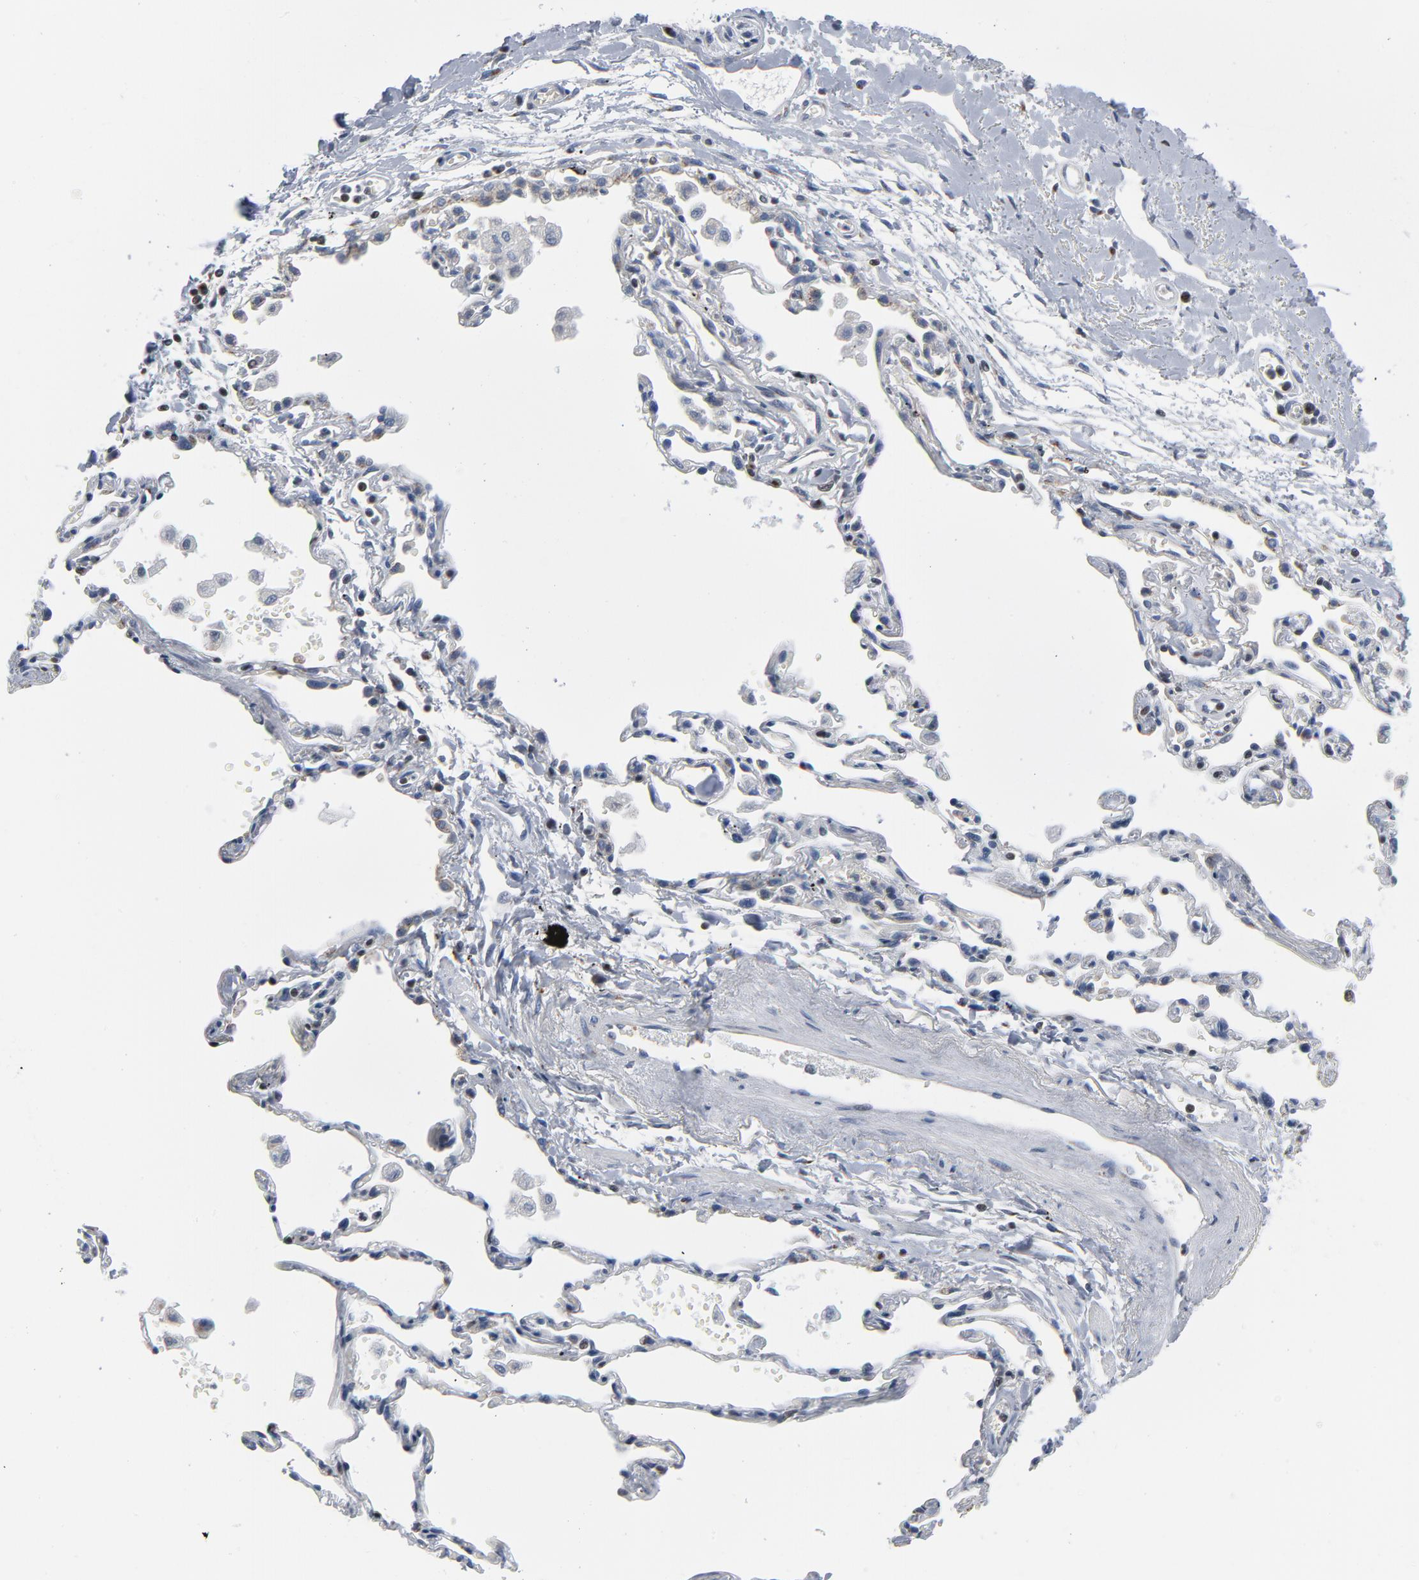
{"staining": {"intensity": "negative", "quantity": "none", "location": "none"}, "tissue": "adipose tissue", "cell_type": "Adipocytes", "image_type": "normal", "snomed": [{"axis": "morphology", "description": "Normal tissue, NOS"}, {"axis": "morphology", "description": "Adenocarcinoma, NOS"}, {"axis": "topography", "description": "Cartilage tissue"}, {"axis": "topography", "description": "Bronchus"}, {"axis": "topography", "description": "Lung"}], "caption": "Immunohistochemical staining of benign adipose tissue reveals no significant expression in adipocytes.", "gene": "YIPF6", "patient": {"sex": "female", "age": 67}}